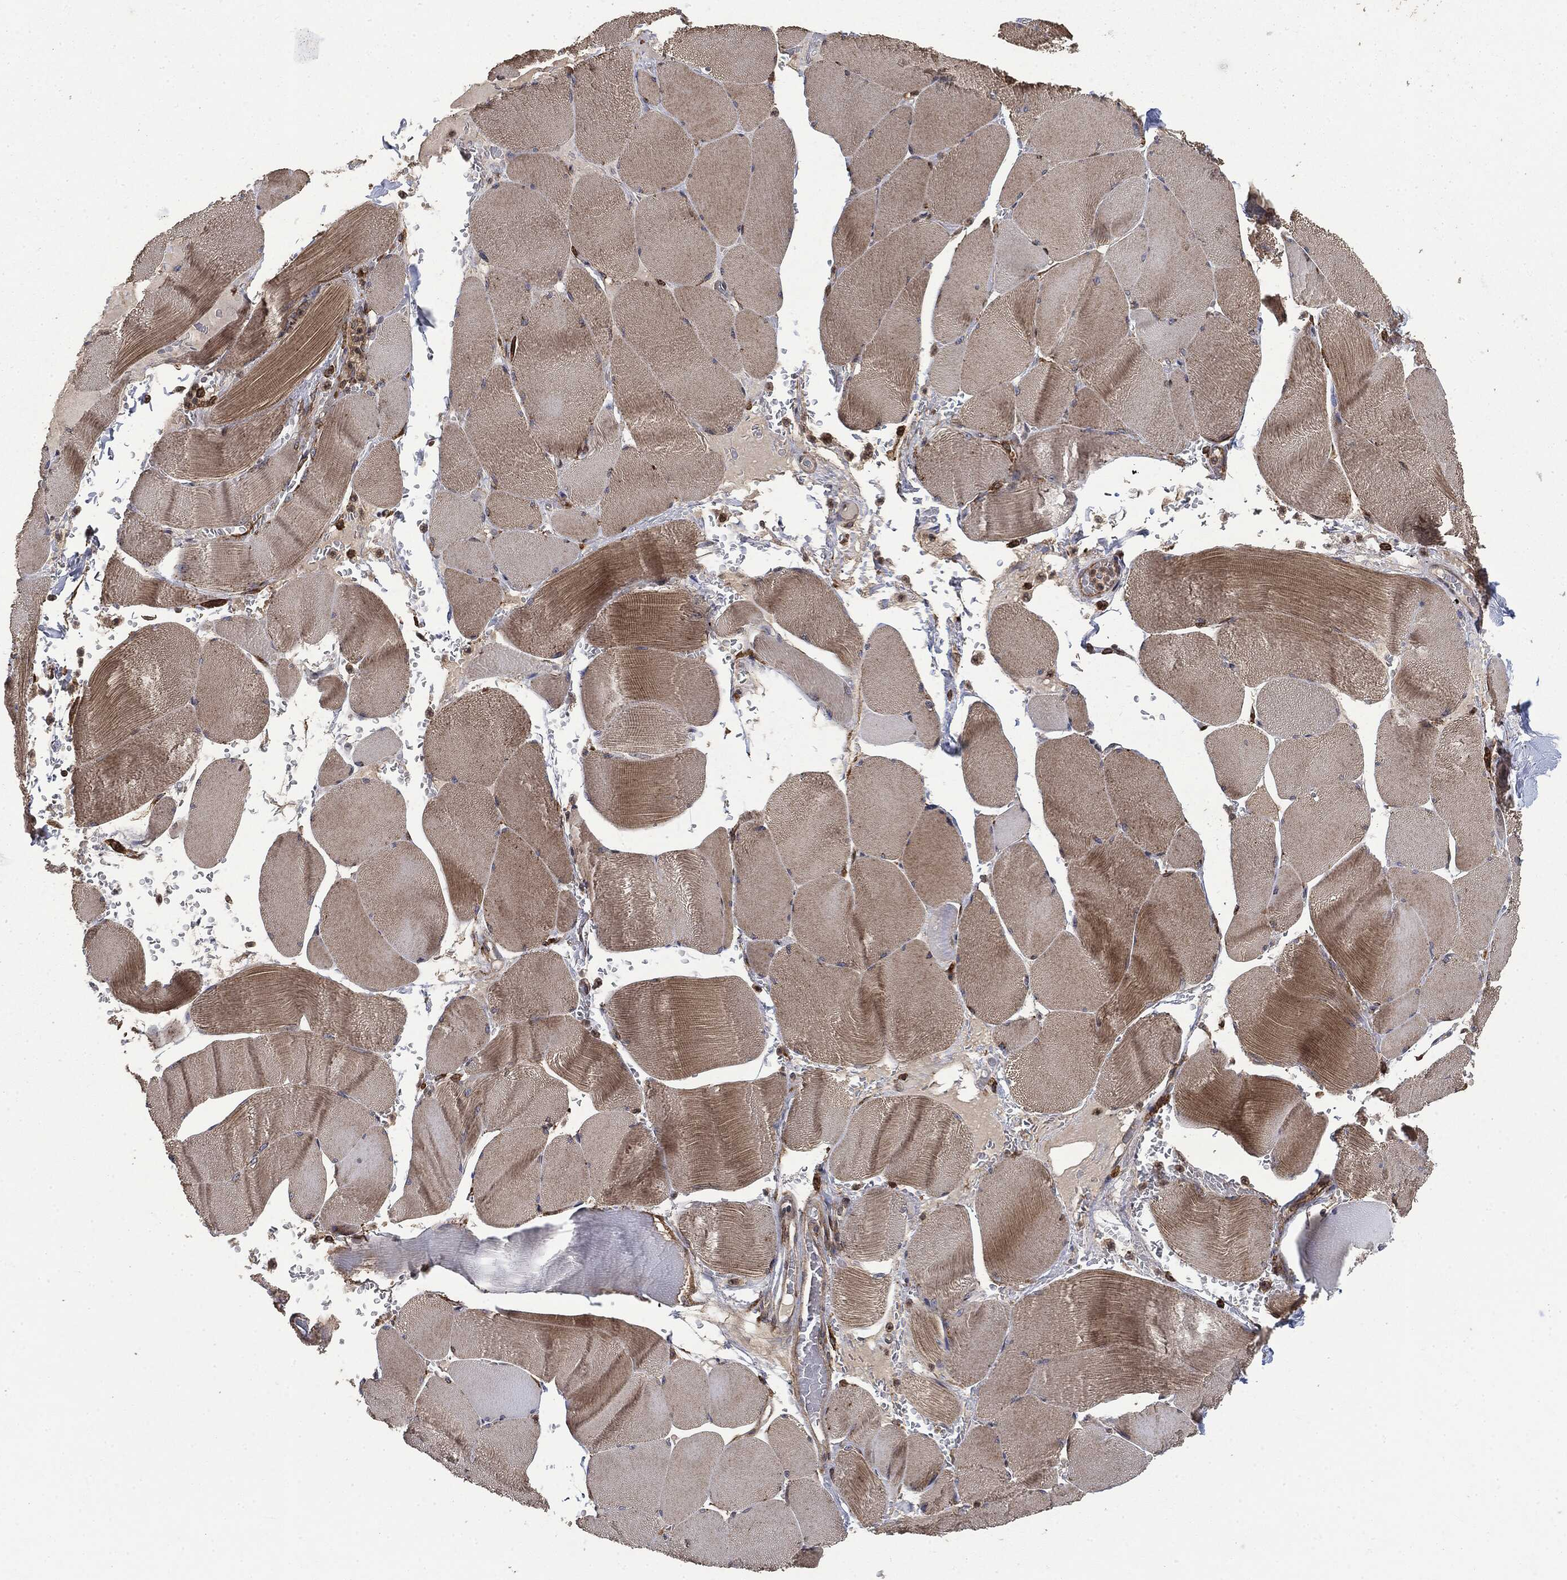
{"staining": {"intensity": "weak", "quantity": "25%-75%", "location": "cytoplasmic/membranous"}, "tissue": "skeletal muscle", "cell_type": "Myocytes", "image_type": "normal", "snomed": [{"axis": "morphology", "description": "Normal tissue, NOS"}, {"axis": "topography", "description": "Skeletal muscle"}], "caption": "Immunohistochemical staining of unremarkable skeletal muscle reveals weak cytoplasmic/membranous protein positivity in approximately 25%-75% of myocytes. (brown staining indicates protein expression, while blue staining denotes nuclei).", "gene": "SNX5", "patient": {"sex": "male", "age": 56}}